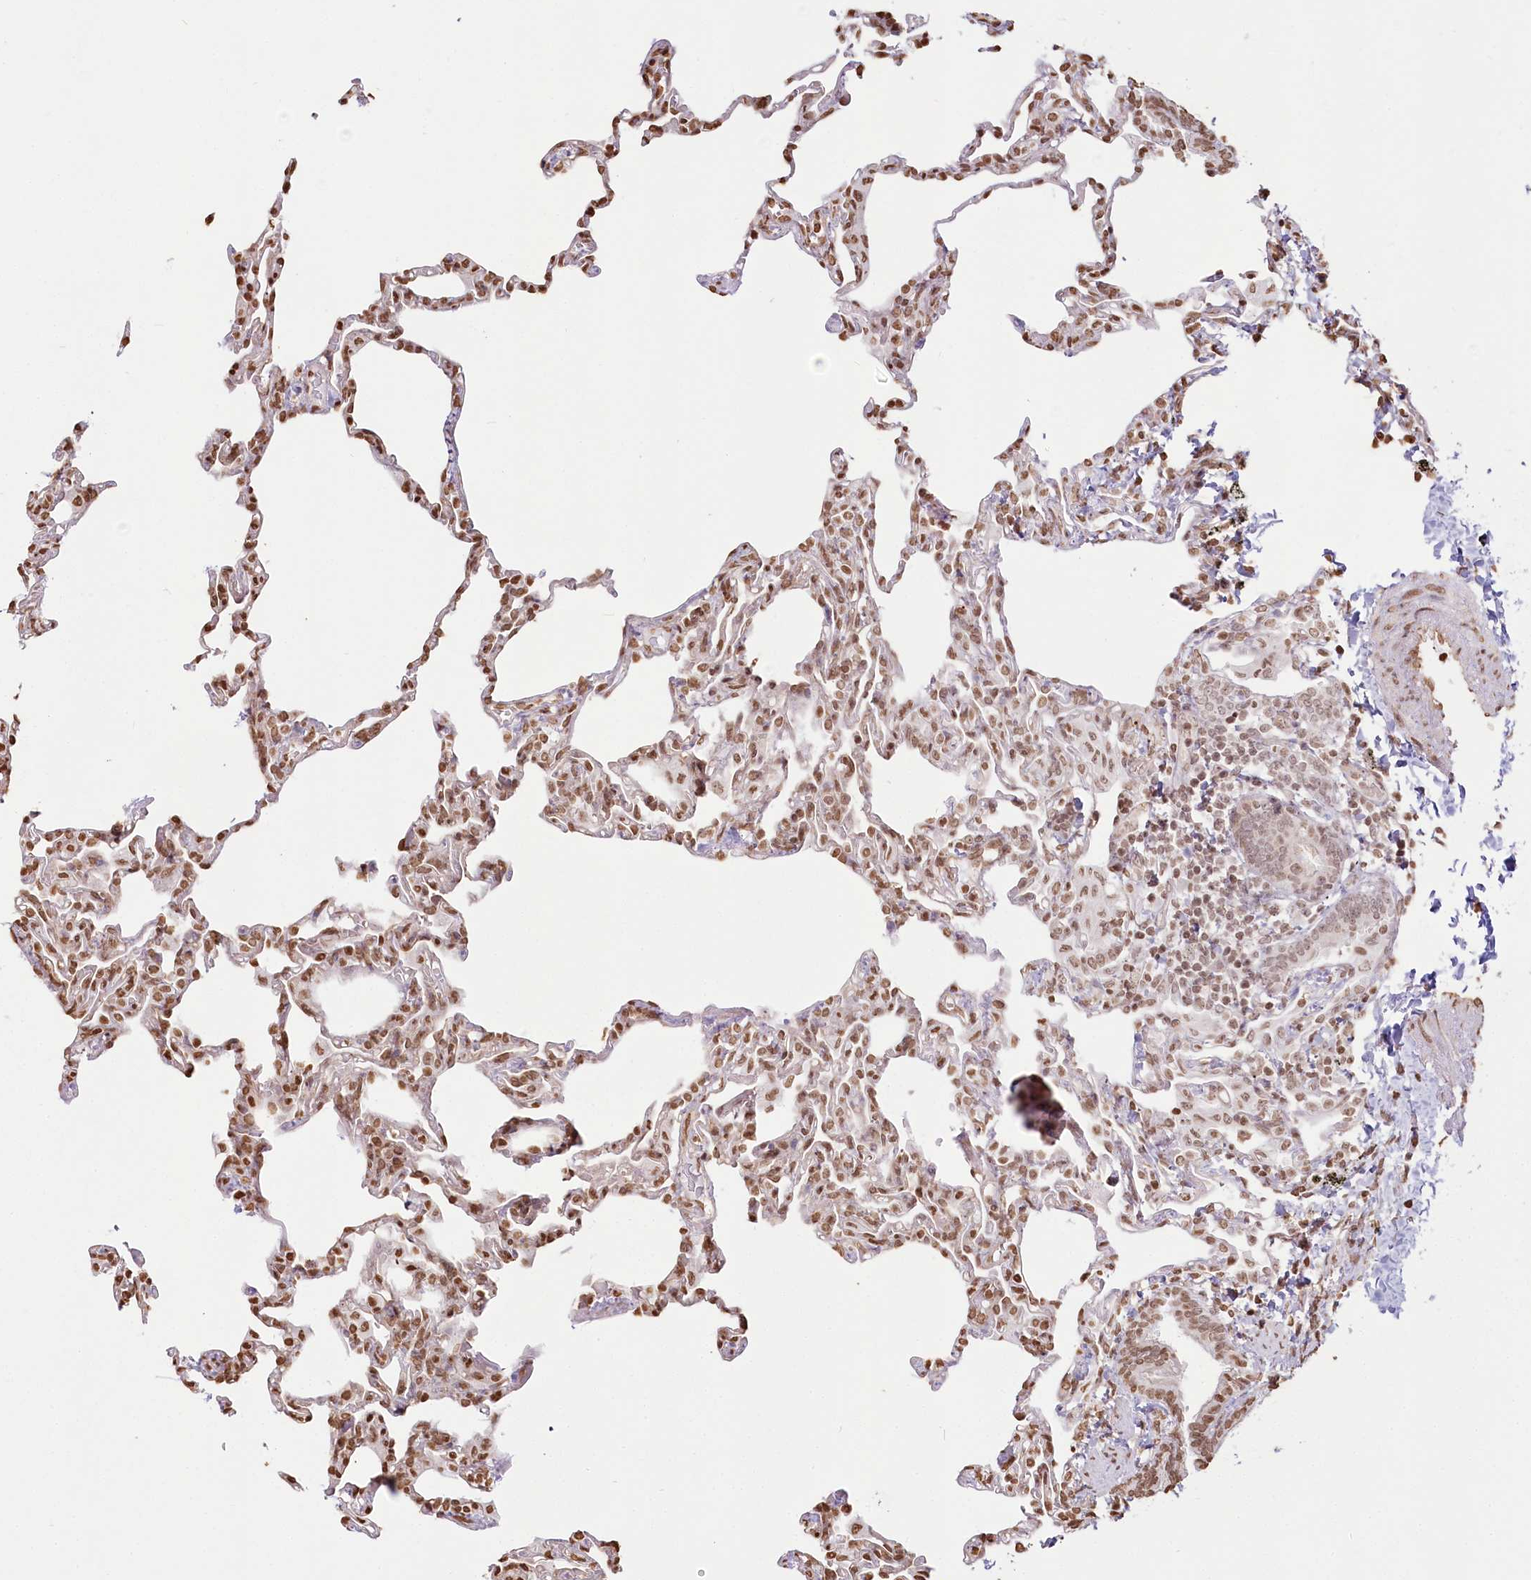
{"staining": {"intensity": "moderate", "quantity": ">75%", "location": "nuclear"}, "tissue": "lung", "cell_type": "Alveolar cells", "image_type": "normal", "snomed": [{"axis": "morphology", "description": "Normal tissue, NOS"}, {"axis": "topography", "description": "Lung"}], "caption": "Lung stained with a brown dye demonstrates moderate nuclear positive expression in approximately >75% of alveolar cells.", "gene": "FAM13A", "patient": {"sex": "male", "age": 20}}